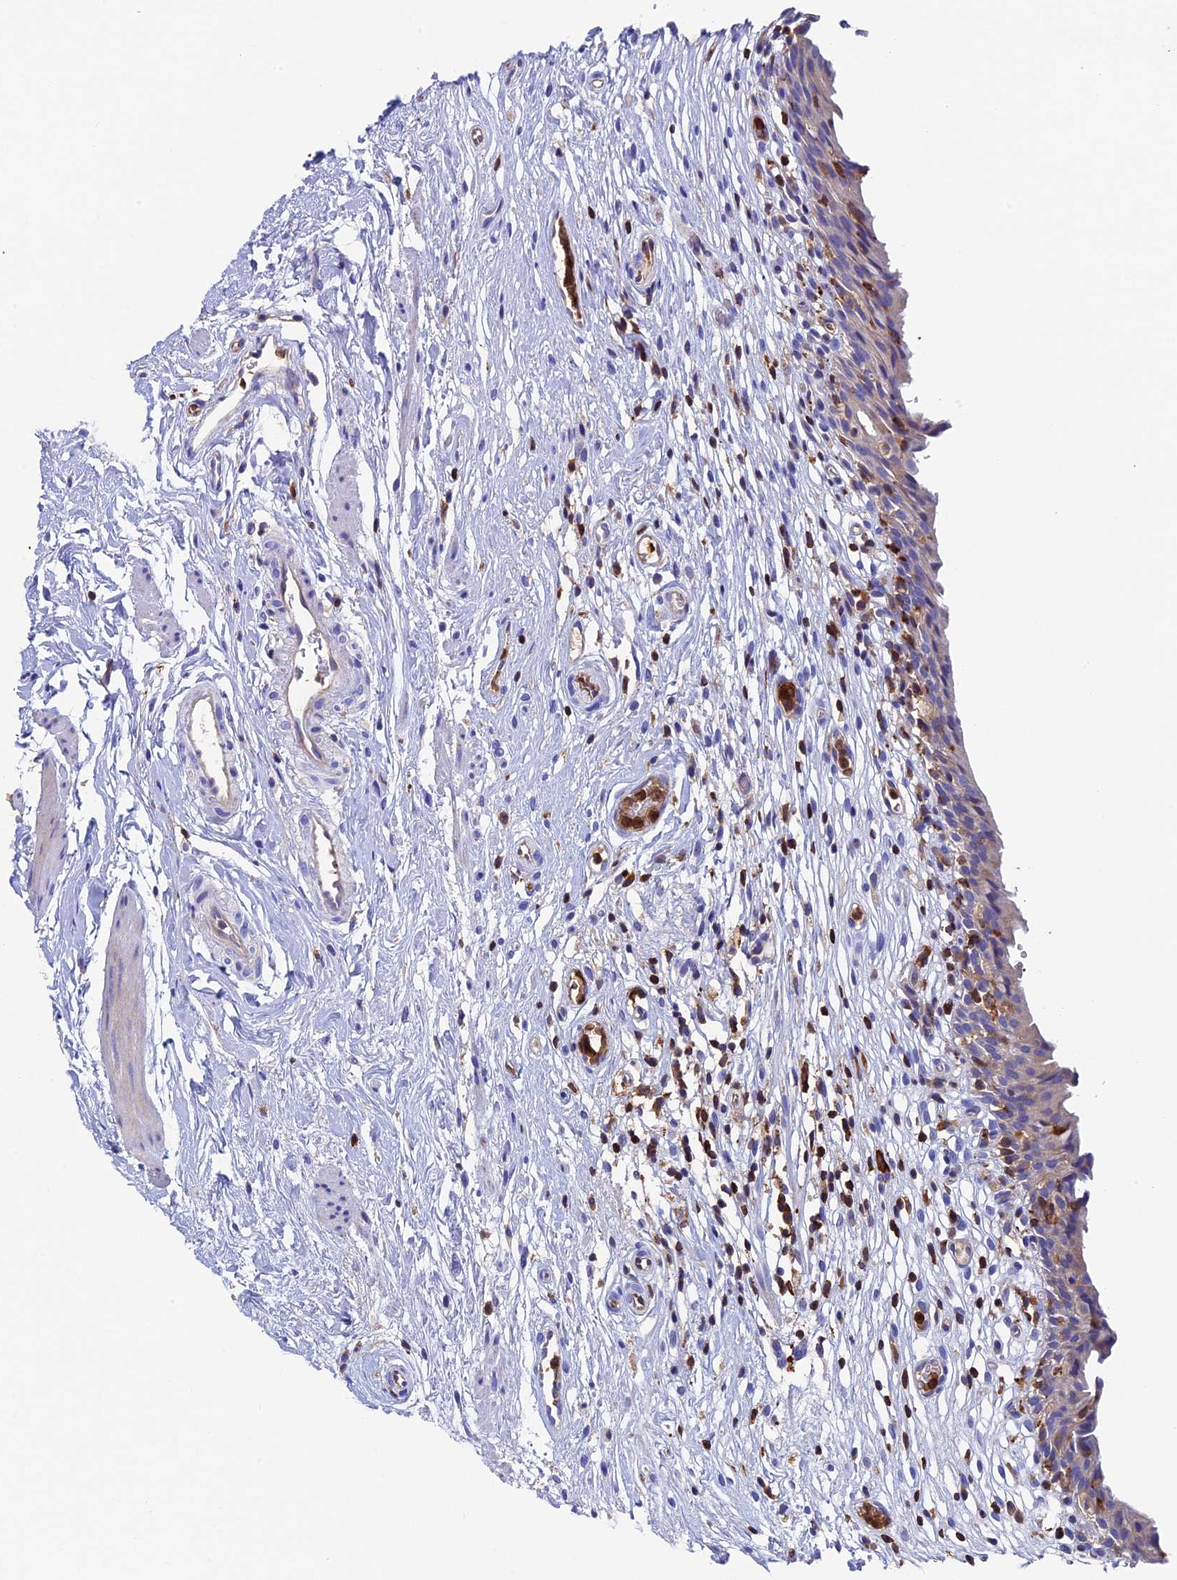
{"staining": {"intensity": "negative", "quantity": "none", "location": "none"}, "tissue": "urinary bladder", "cell_type": "Urothelial cells", "image_type": "normal", "snomed": [{"axis": "morphology", "description": "Normal tissue, NOS"}, {"axis": "morphology", "description": "Inflammation, NOS"}, {"axis": "topography", "description": "Urinary bladder"}], "caption": "Protein analysis of unremarkable urinary bladder reveals no significant expression in urothelial cells.", "gene": "ADAT1", "patient": {"sex": "male", "age": 63}}